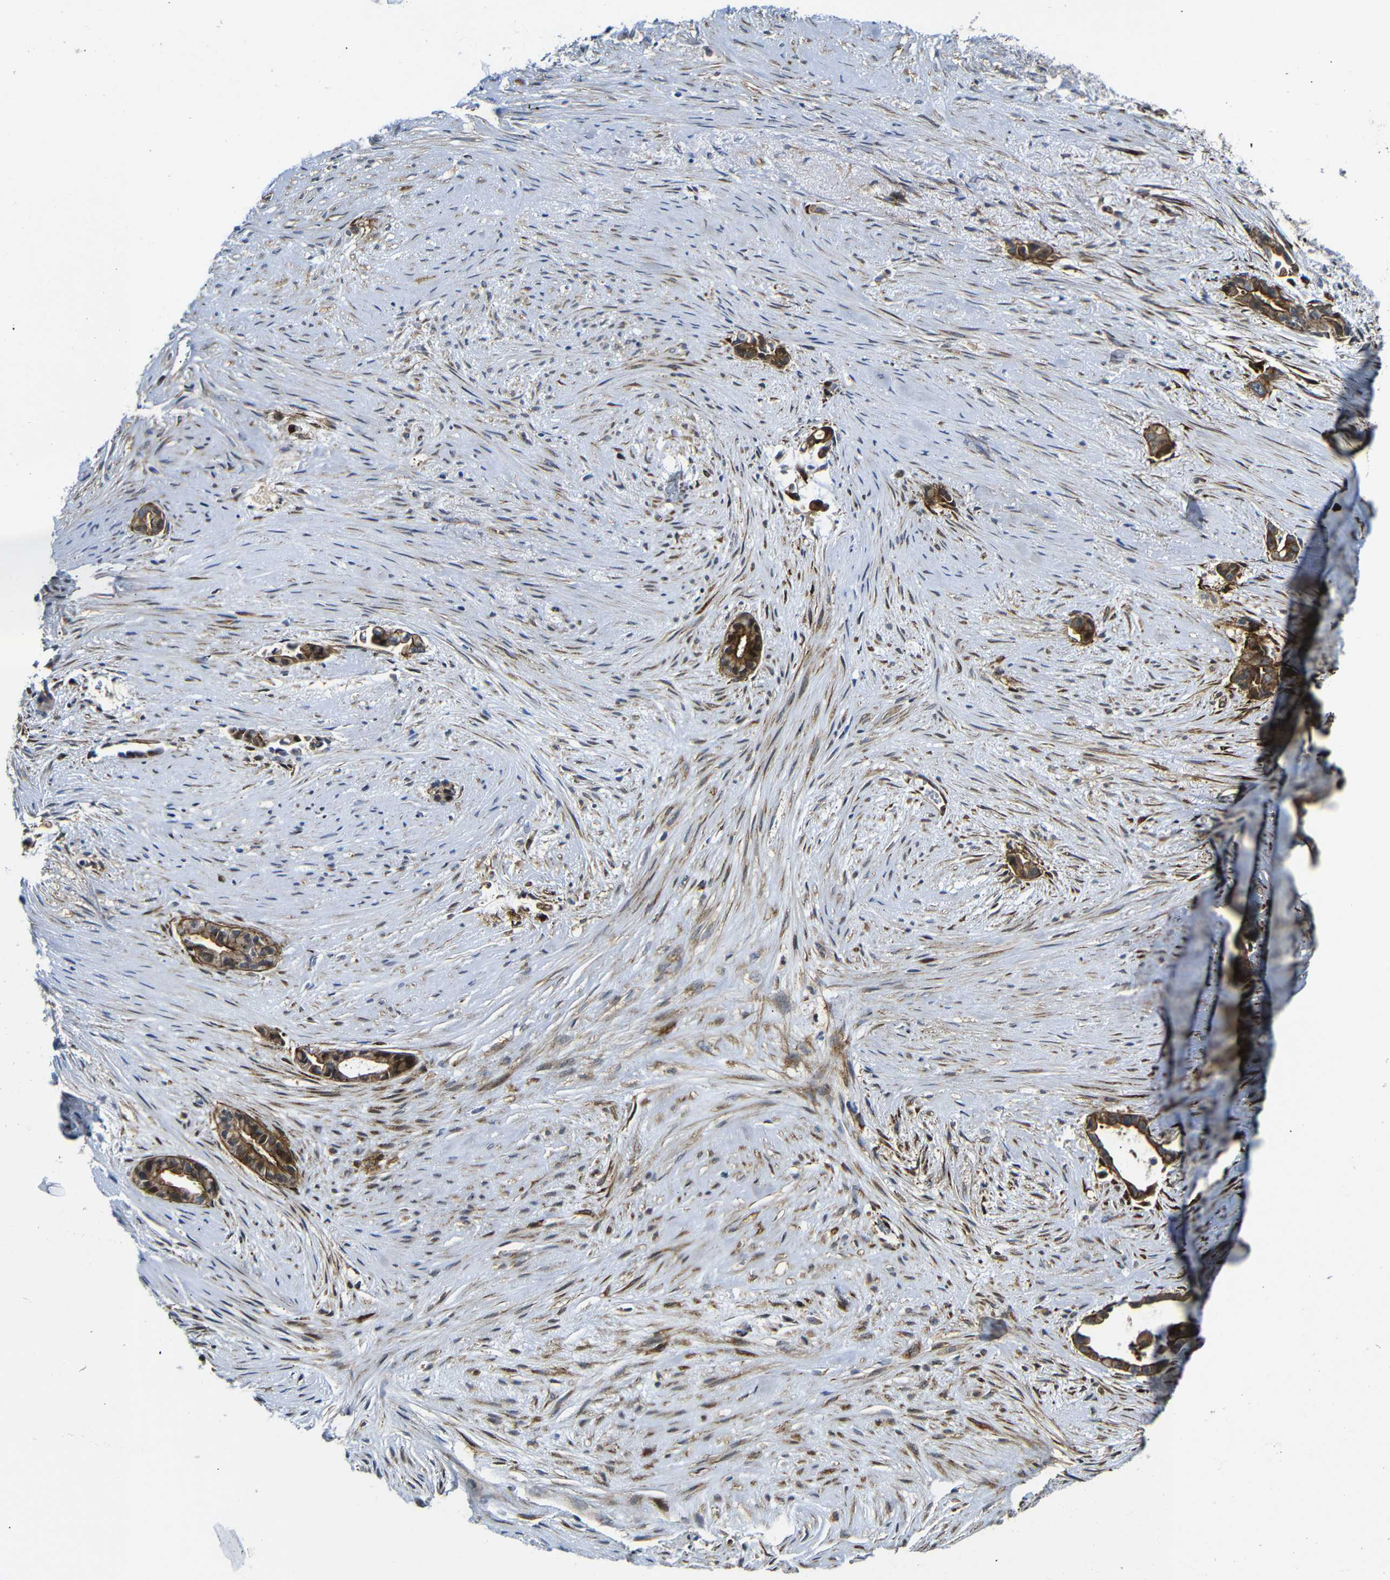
{"staining": {"intensity": "strong", "quantity": ">75%", "location": "cytoplasmic/membranous"}, "tissue": "liver cancer", "cell_type": "Tumor cells", "image_type": "cancer", "snomed": [{"axis": "morphology", "description": "Cholangiocarcinoma"}, {"axis": "topography", "description": "Liver"}], "caption": "Protein expression analysis of liver cancer (cholangiocarcinoma) displays strong cytoplasmic/membranous expression in about >75% of tumor cells.", "gene": "PARP14", "patient": {"sex": "female", "age": 55}}